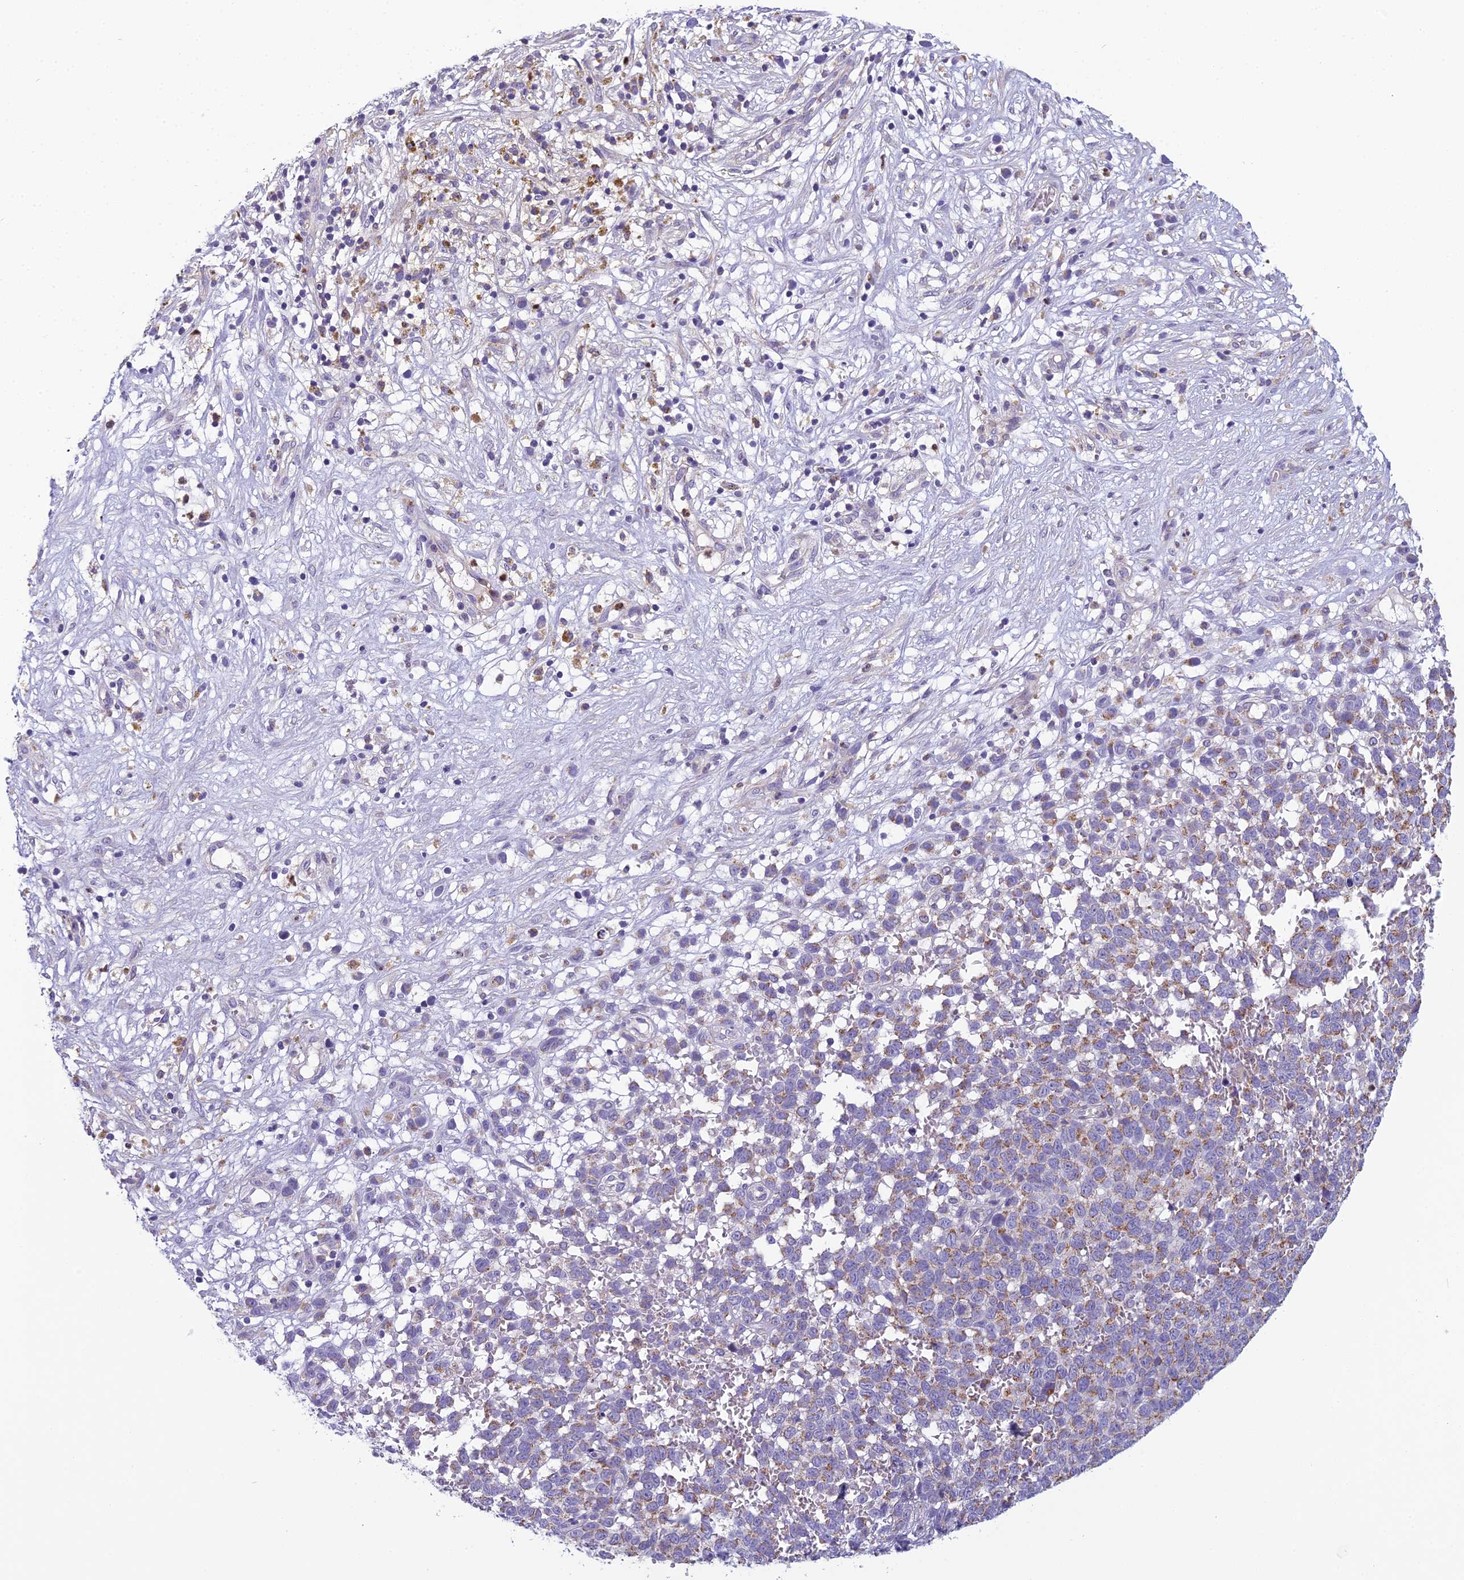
{"staining": {"intensity": "weak", "quantity": "25%-75%", "location": "cytoplasmic/membranous"}, "tissue": "melanoma", "cell_type": "Tumor cells", "image_type": "cancer", "snomed": [{"axis": "morphology", "description": "Malignant melanoma, NOS"}, {"axis": "topography", "description": "Nose, NOS"}], "caption": "Melanoma stained with a brown dye reveals weak cytoplasmic/membranous positive expression in about 25%-75% of tumor cells.", "gene": "ENSG00000188897", "patient": {"sex": "female", "age": 48}}